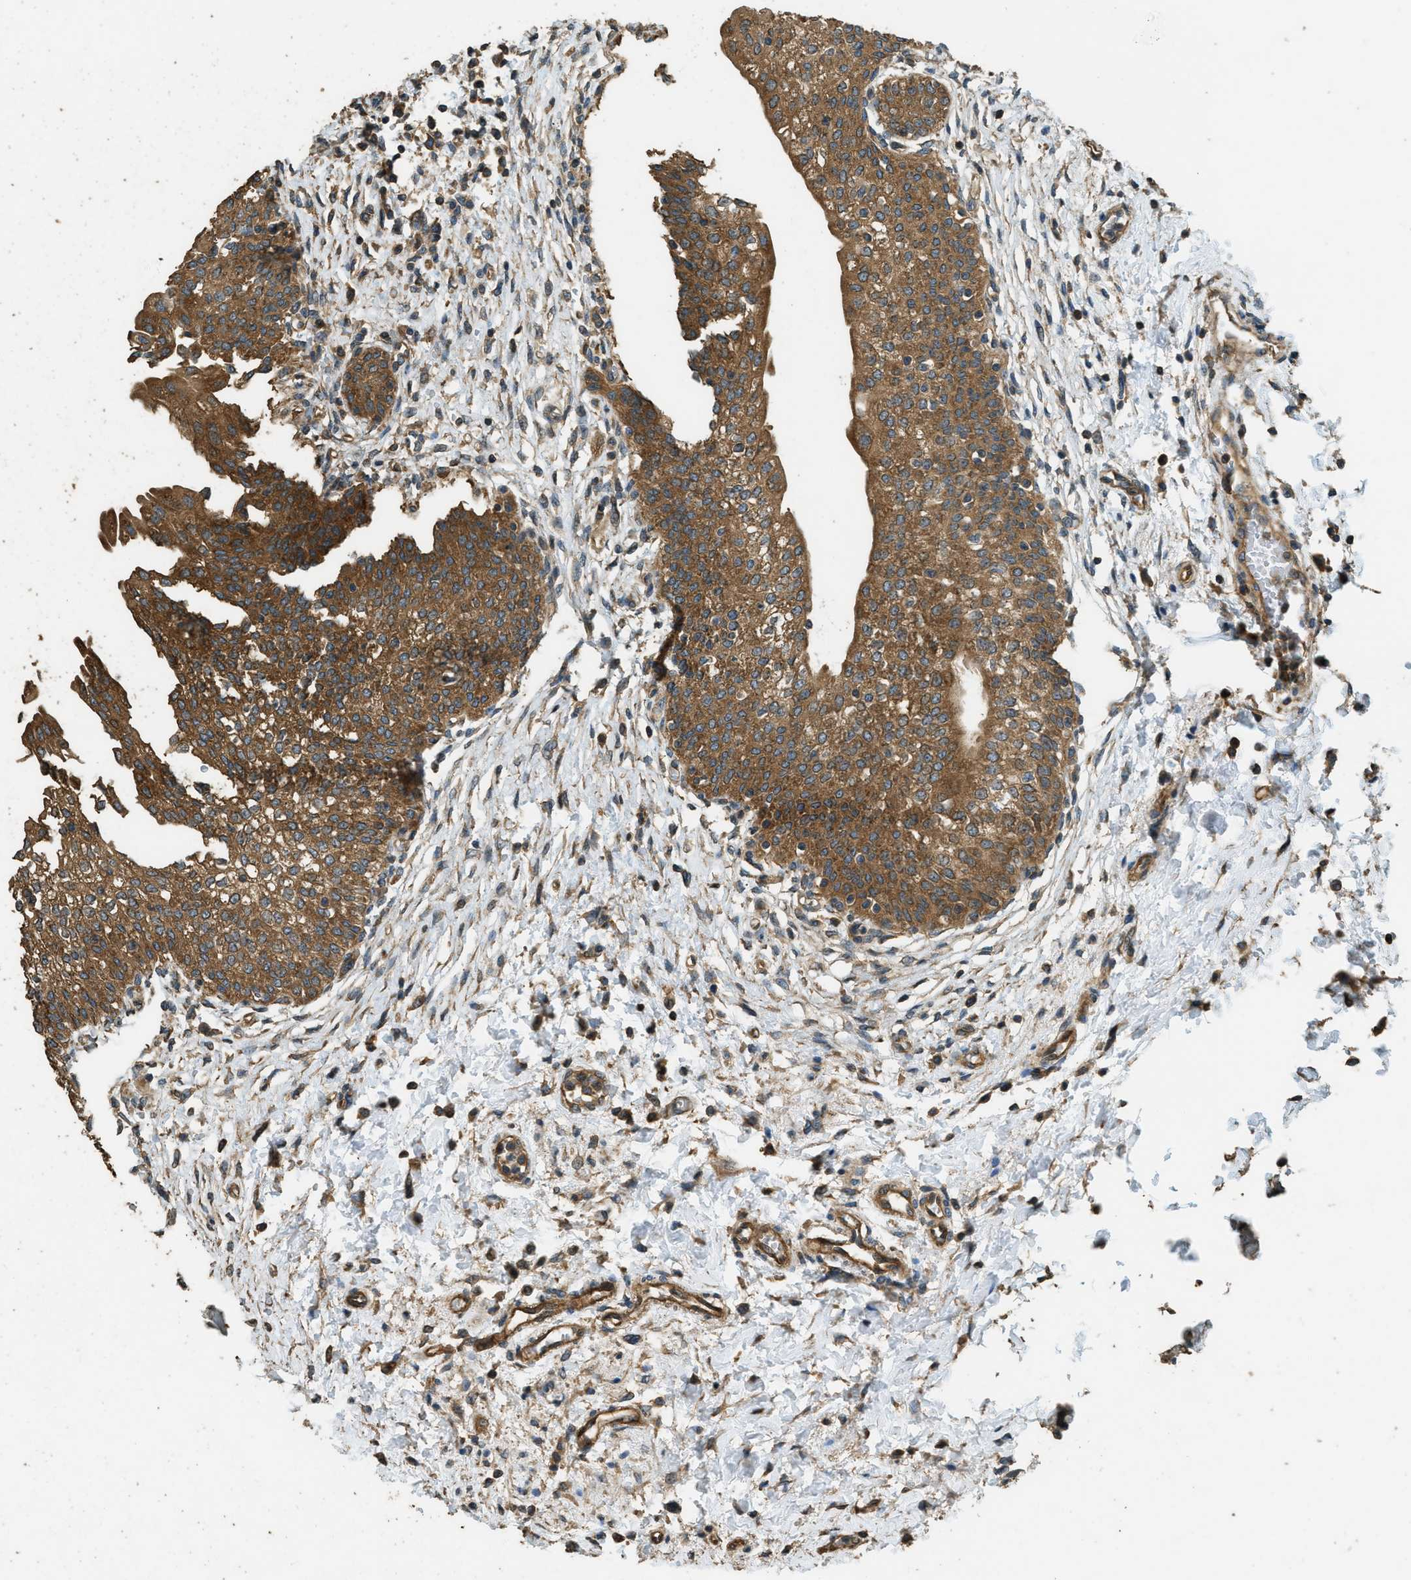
{"staining": {"intensity": "strong", "quantity": ">75%", "location": "cytoplasmic/membranous"}, "tissue": "urinary bladder", "cell_type": "Urothelial cells", "image_type": "normal", "snomed": [{"axis": "morphology", "description": "Normal tissue, NOS"}, {"axis": "topography", "description": "Urinary bladder"}], "caption": "Approximately >75% of urothelial cells in normal urinary bladder demonstrate strong cytoplasmic/membranous protein staining as visualized by brown immunohistochemical staining.", "gene": "MARS1", "patient": {"sex": "male", "age": 55}}